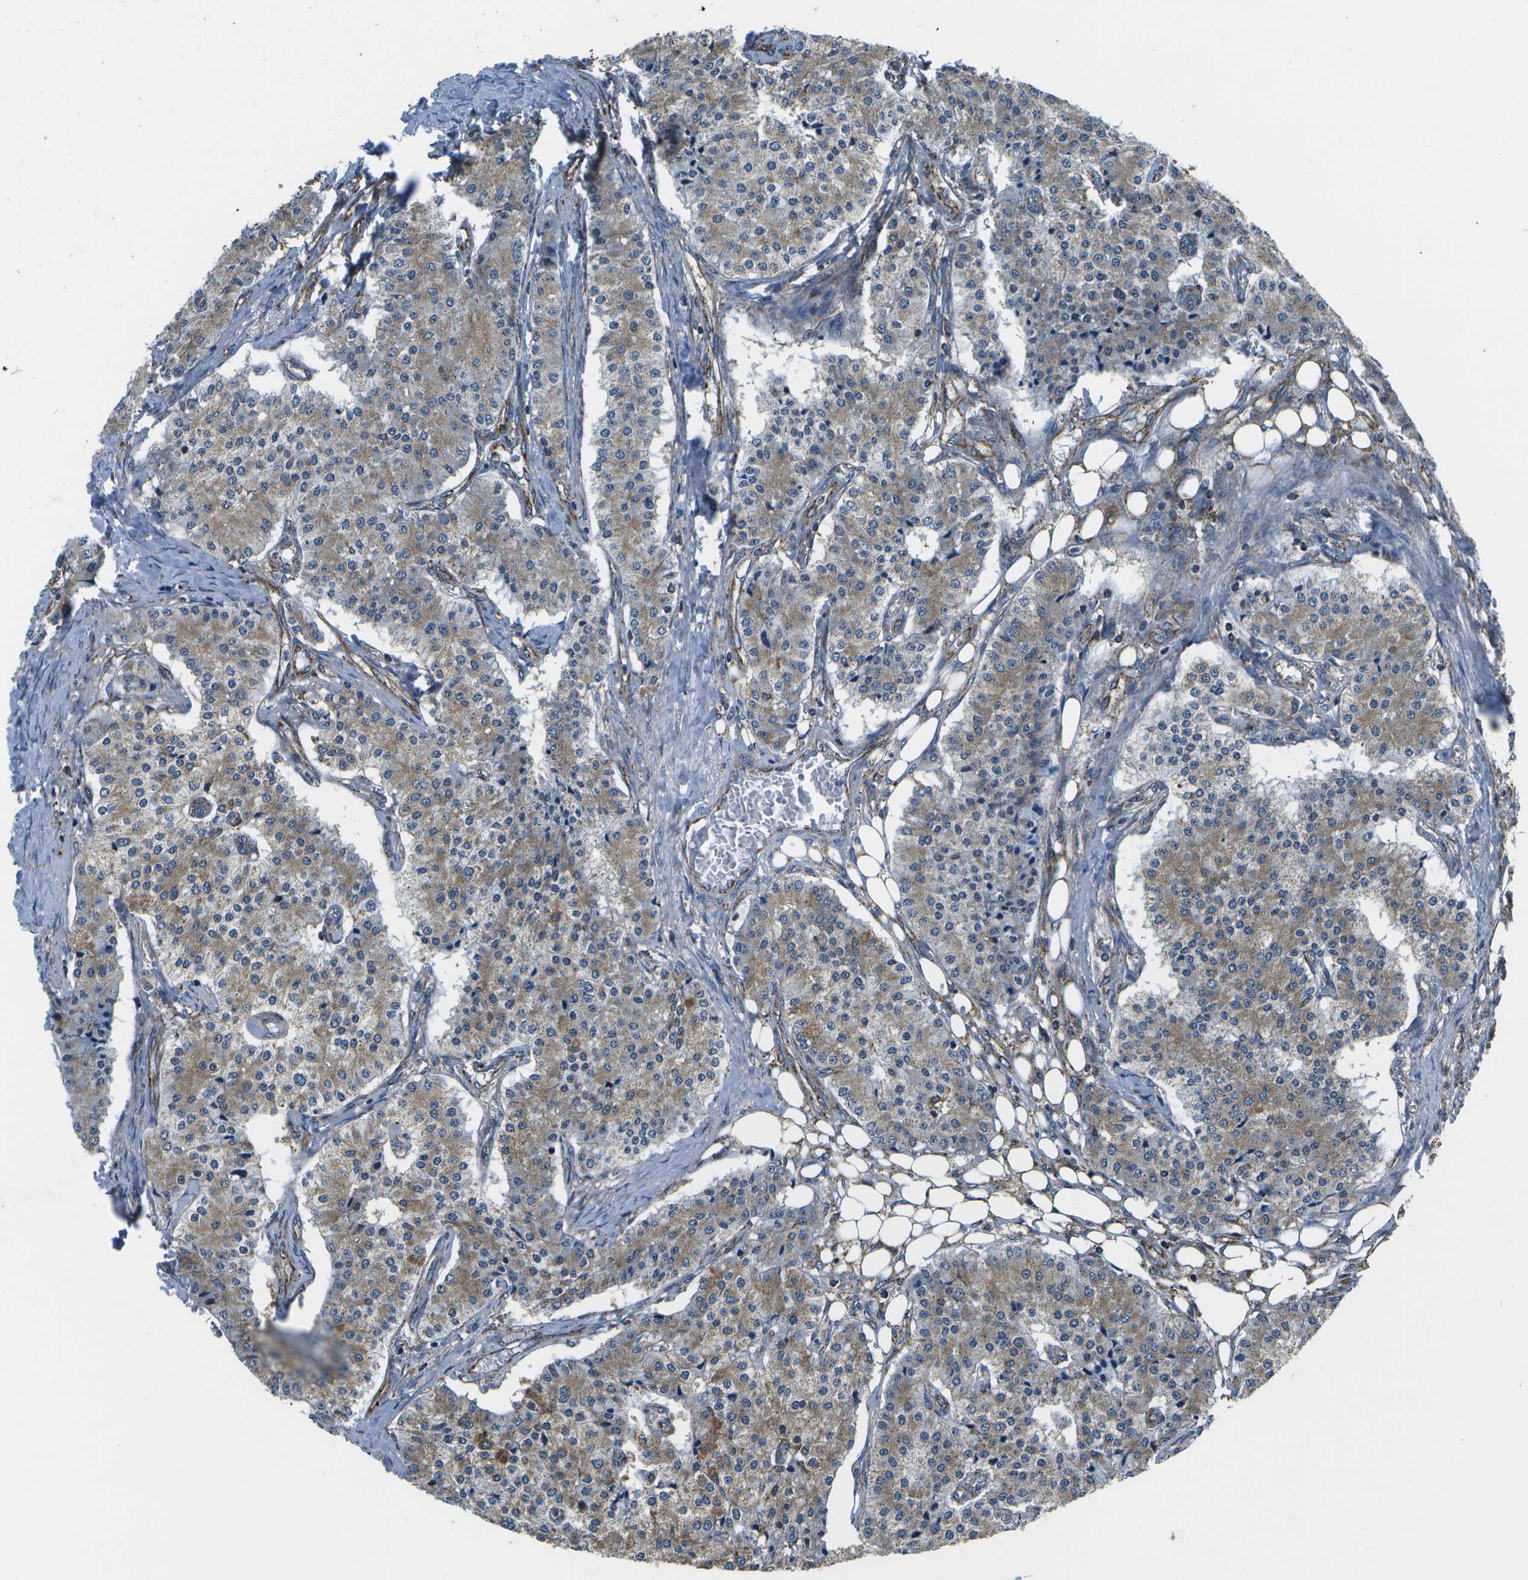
{"staining": {"intensity": "weak", "quantity": "25%-75%", "location": "cytoplasmic/membranous"}, "tissue": "carcinoid", "cell_type": "Tumor cells", "image_type": "cancer", "snomed": [{"axis": "morphology", "description": "Carcinoid, malignant, NOS"}, {"axis": "topography", "description": "Colon"}], "caption": "Protein analysis of carcinoid (malignant) tissue demonstrates weak cytoplasmic/membranous expression in about 25%-75% of tumor cells. (DAB = brown stain, brightfield microscopy at high magnification).", "gene": "MVK", "patient": {"sex": "female", "age": 52}}